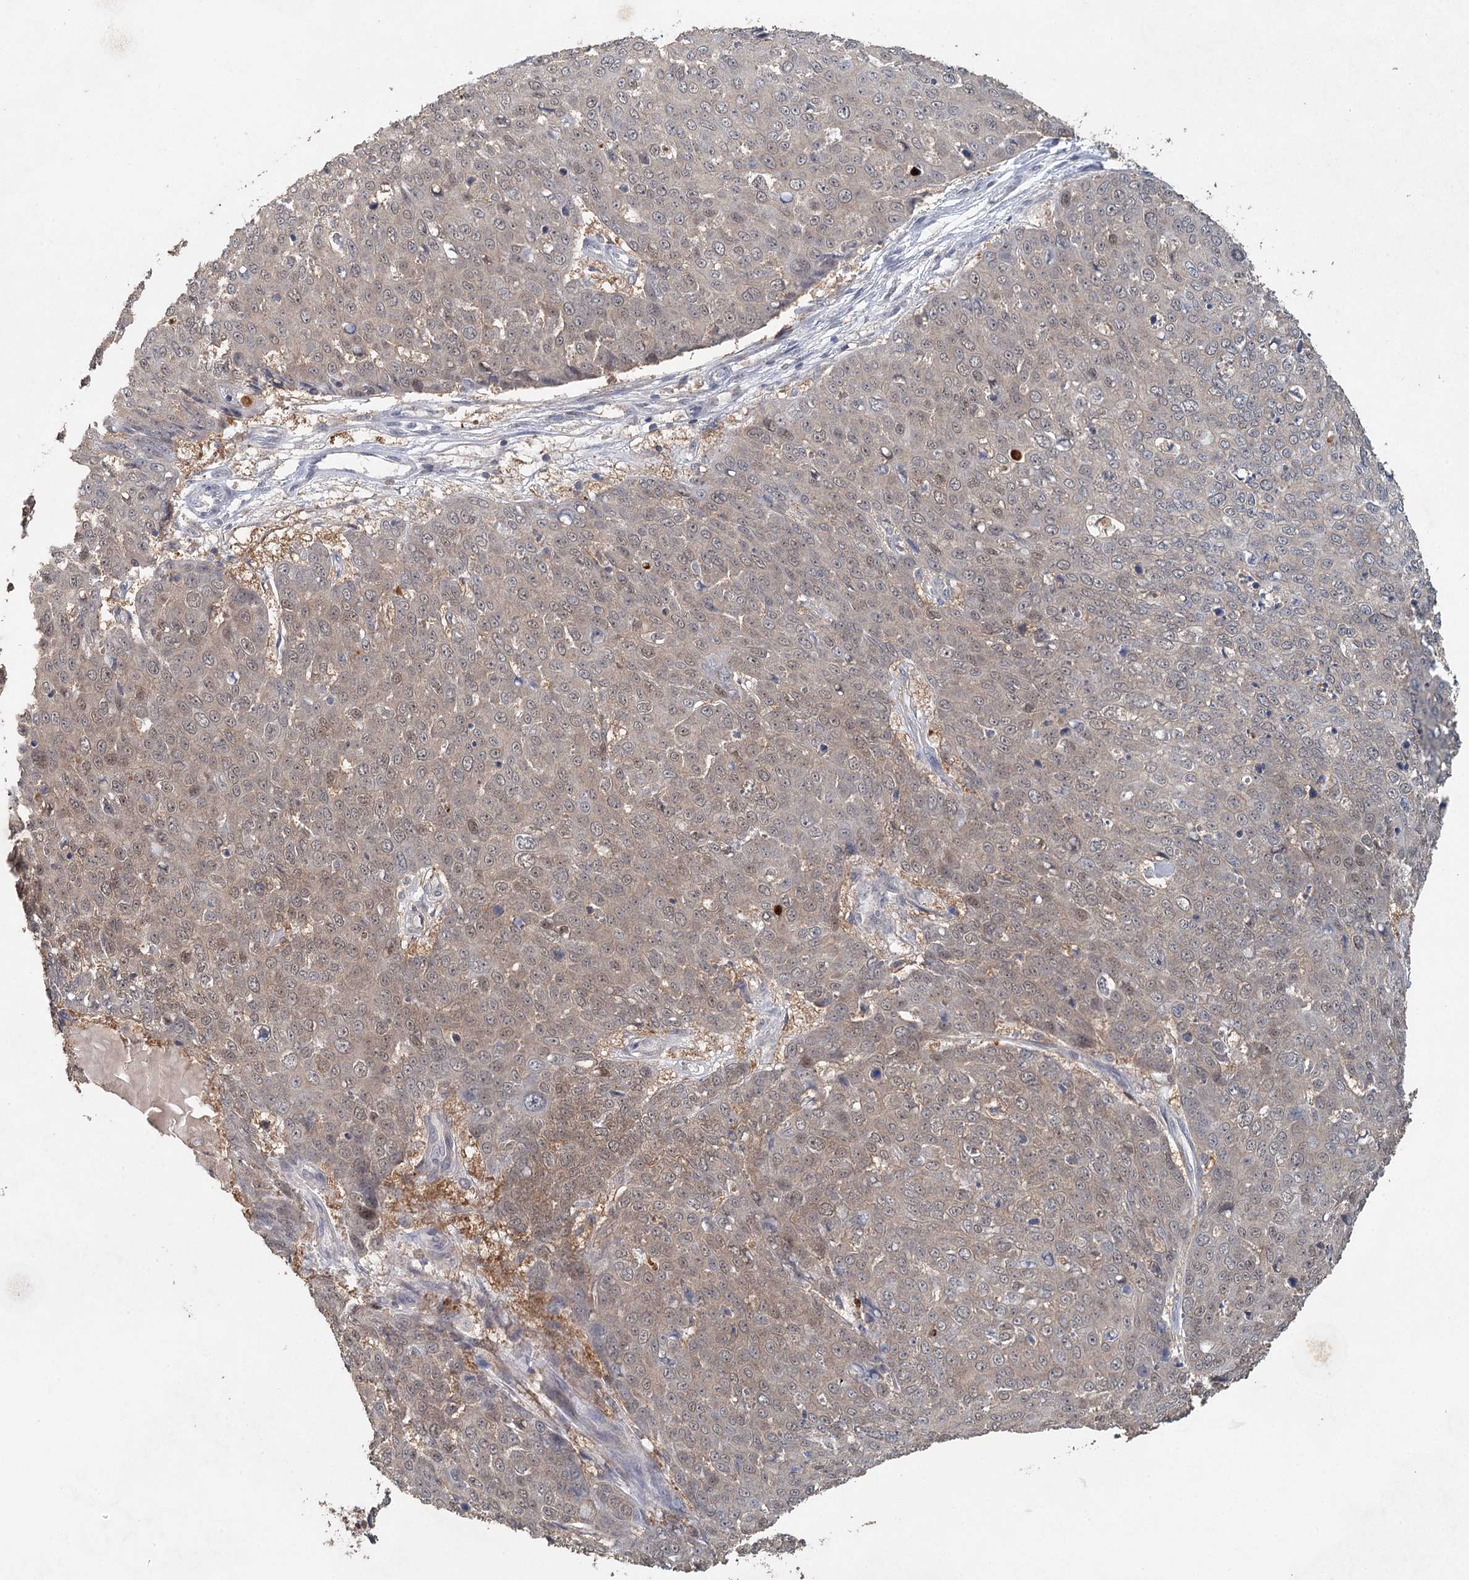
{"staining": {"intensity": "weak", "quantity": "25%-75%", "location": "nuclear"}, "tissue": "skin cancer", "cell_type": "Tumor cells", "image_type": "cancer", "snomed": [{"axis": "morphology", "description": "Squamous cell carcinoma, NOS"}, {"axis": "topography", "description": "Skin"}], "caption": "The histopathology image exhibits a brown stain indicating the presence of a protein in the nuclear of tumor cells in skin cancer (squamous cell carcinoma).", "gene": "ADK", "patient": {"sex": "male", "age": 71}}